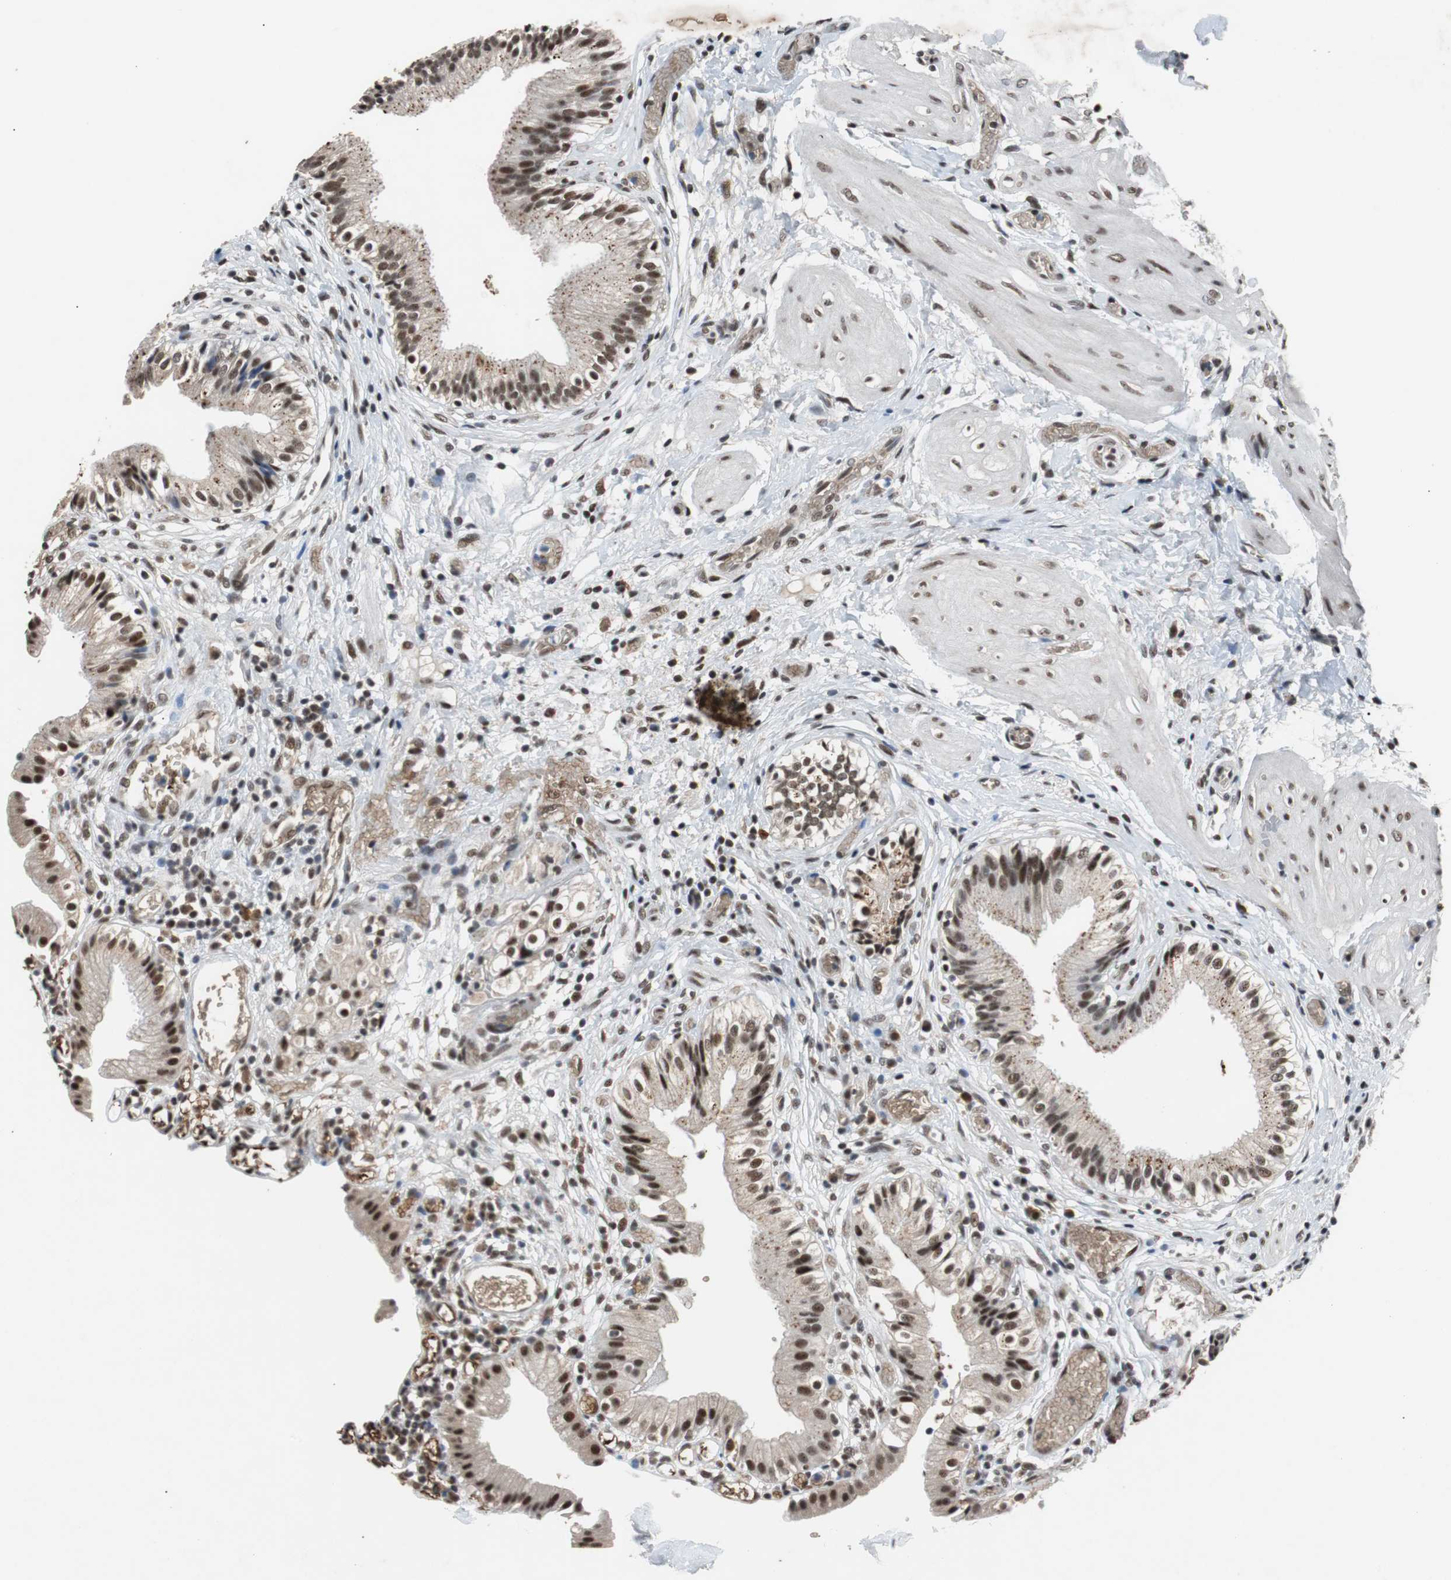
{"staining": {"intensity": "moderate", "quantity": ">75%", "location": "nuclear"}, "tissue": "gallbladder", "cell_type": "Glandular cells", "image_type": "normal", "snomed": [{"axis": "morphology", "description": "Normal tissue, NOS"}, {"axis": "topography", "description": "Gallbladder"}], "caption": "The image shows a brown stain indicating the presence of a protein in the nuclear of glandular cells in gallbladder. The staining was performed using DAB (3,3'-diaminobenzidine) to visualize the protein expression in brown, while the nuclei were stained in blue with hematoxylin (Magnification: 20x).", "gene": "USP28", "patient": {"sex": "male", "age": 65}}